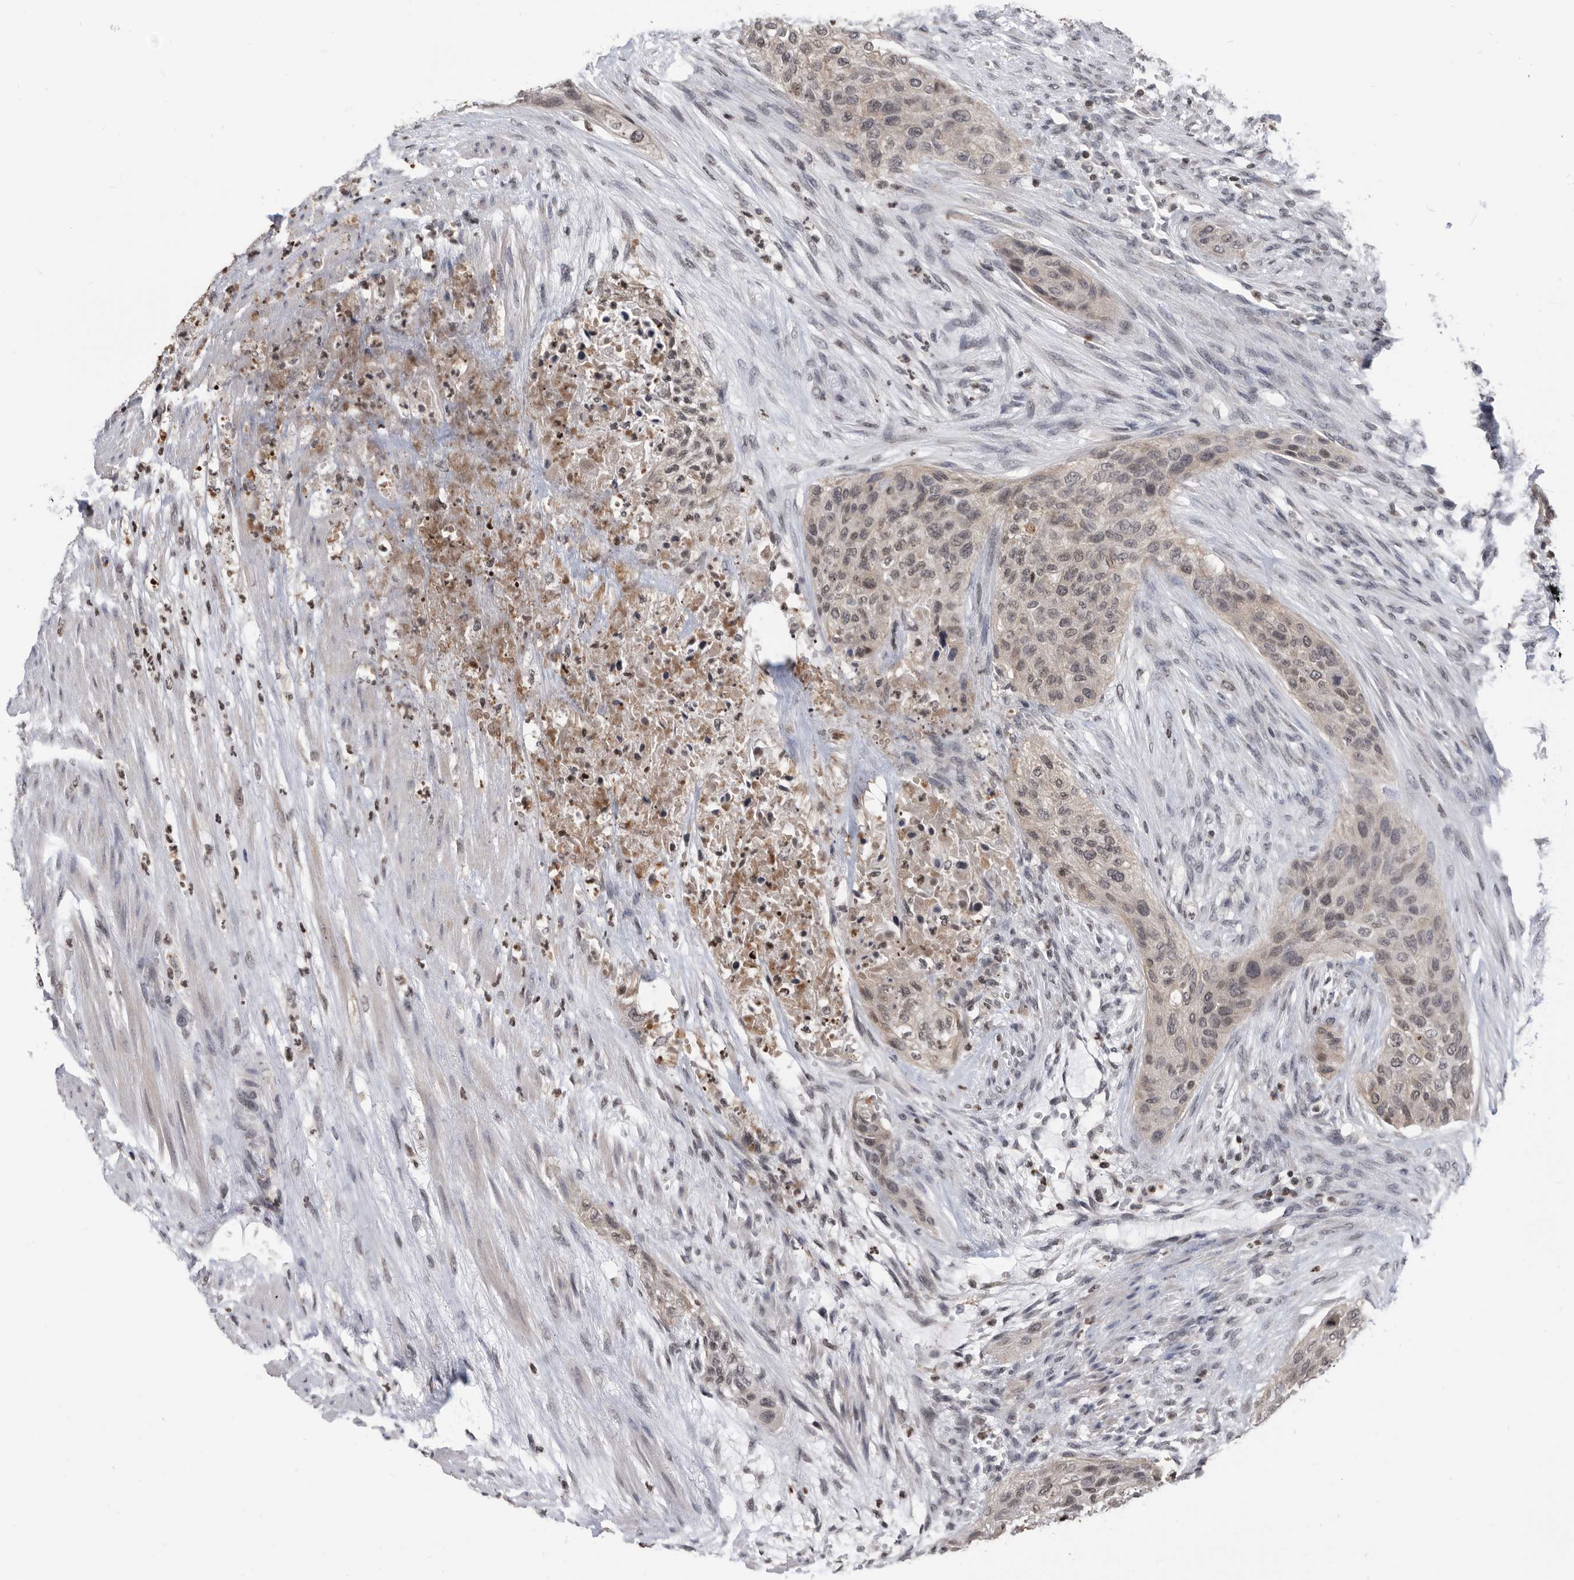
{"staining": {"intensity": "weak", "quantity": ">75%", "location": "nuclear"}, "tissue": "urothelial cancer", "cell_type": "Tumor cells", "image_type": "cancer", "snomed": [{"axis": "morphology", "description": "Urothelial carcinoma, High grade"}, {"axis": "topography", "description": "Urinary bladder"}], "caption": "Human urothelial cancer stained for a protein (brown) reveals weak nuclear positive expression in about >75% of tumor cells.", "gene": "TSTD1", "patient": {"sex": "male", "age": 35}}